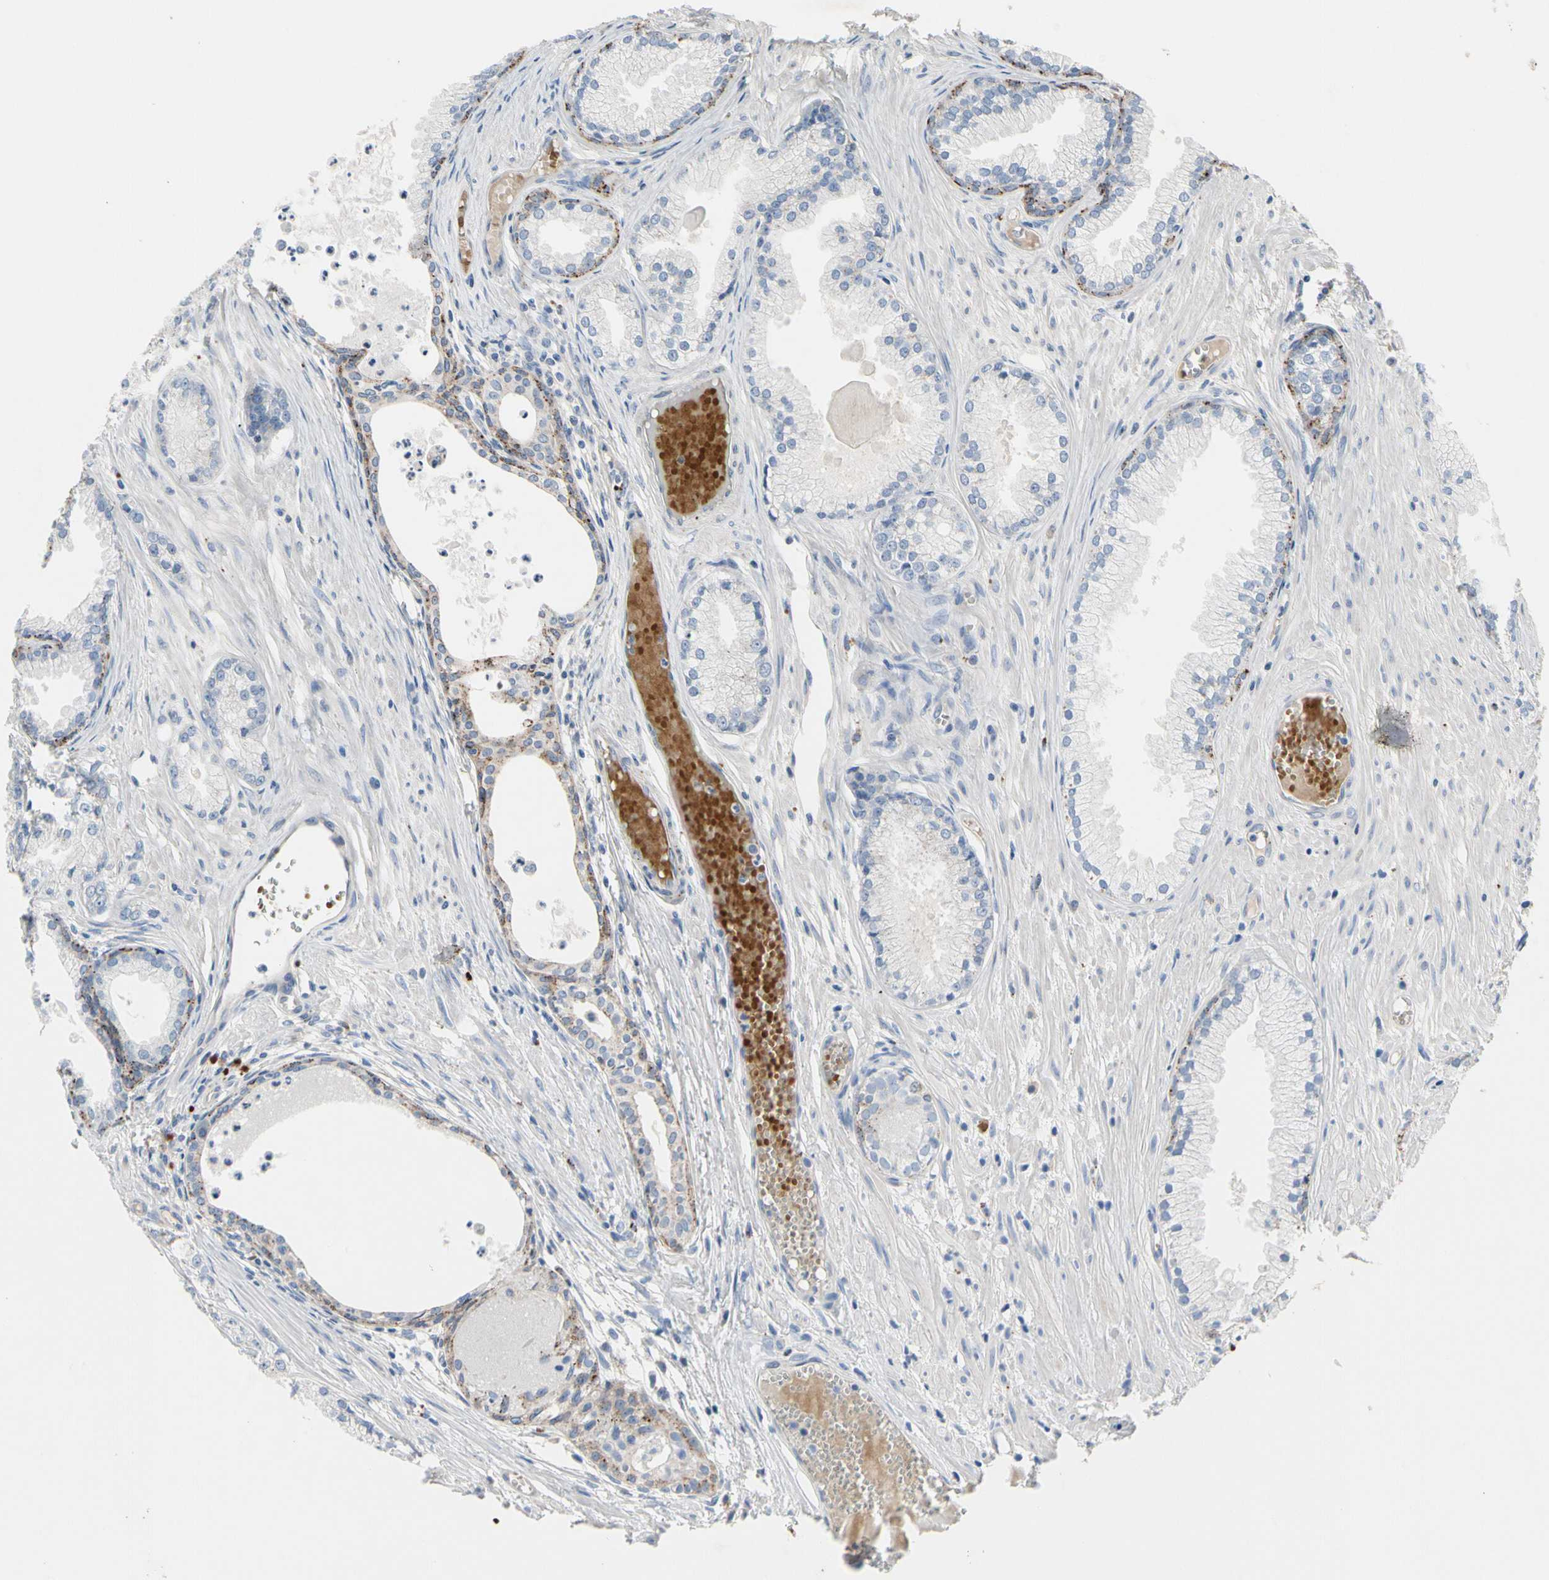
{"staining": {"intensity": "negative", "quantity": "none", "location": "none"}, "tissue": "prostate cancer", "cell_type": "Tumor cells", "image_type": "cancer", "snomed": [{"axis": "morphology", "description": "Adenocarcinoma, Low grade"}, {"axis": "topography", "description": "Prostate"}], "caption": "High power microscopy image of an immunohistochemistry (IHC) histopathology image of prostate adenocarcinoma (low-grade), revealing no significant positivity in tumor cells. (Stains: DAB immunohistochemistry with hematoxylin counter stain, Microscopy: brightfield microscopy at high magnification).", "gene": "RETSAT", "patient": {"sex": "male", "age": 72}}